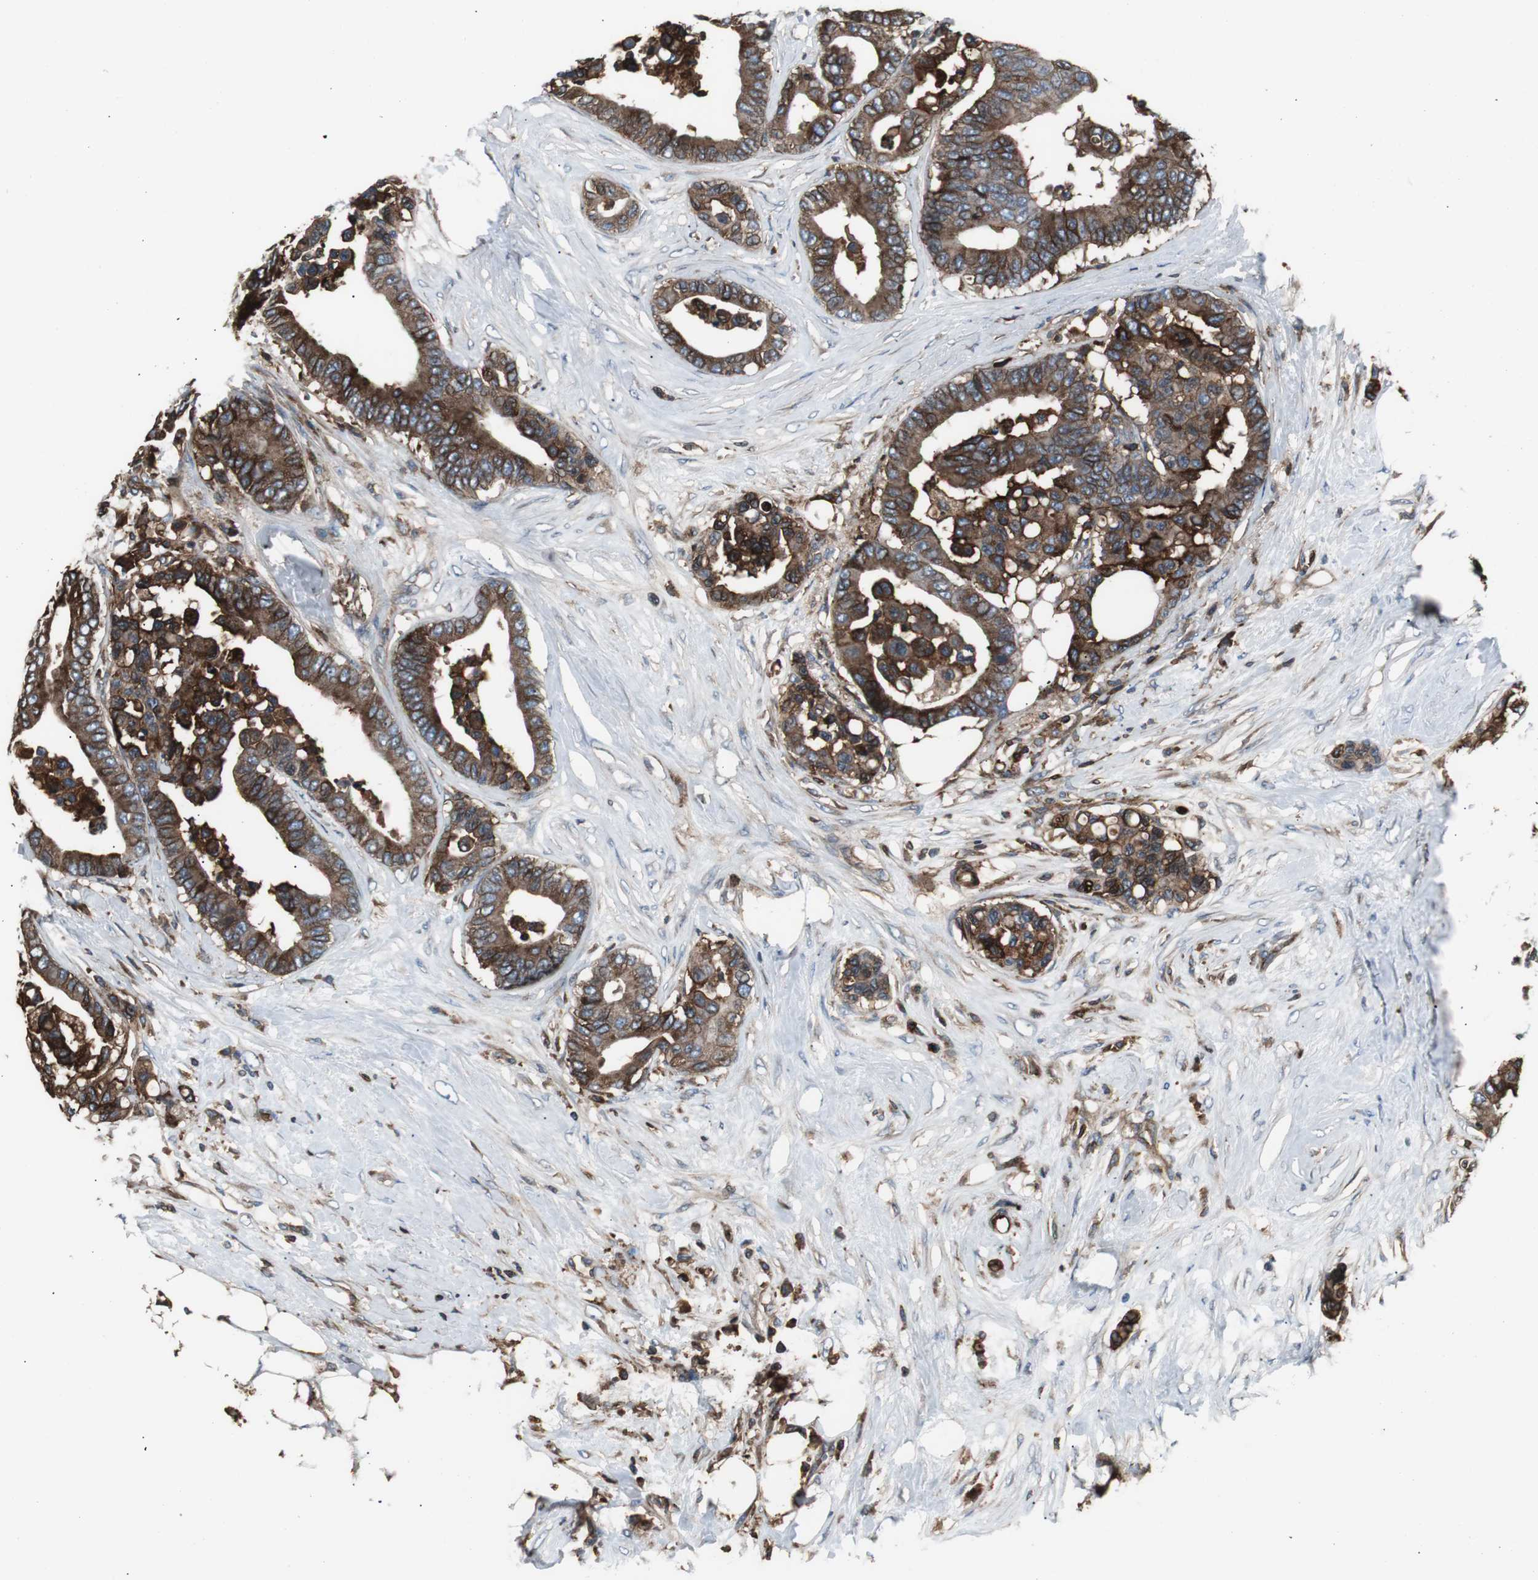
{"staining": {"intensity": "strong", "quantity": ">75%", "location": "cytoplasmic/membranous"}, "tissue": "colorectal cancer", "cell_type": "Tumor cells", "image_type": "cancer", "snomed": [{"axis": "morphology", "description": "Adenocarcinoma, NOS"}, {"axis": "topography", "description": "Colon"}], "caption": "Tumor cells demonstrate strong cytoplasmic/membranous positivity in approximately >75% of cells in adenocarcinoma (colorectal). The staining was performed using DAB to visualize the protein expression in brown, while the nuclei were stained in blue with hematoxylin (Magnification: 20x).", "gene": "B2M", "patient": {"sex": "male", "age": 82}}